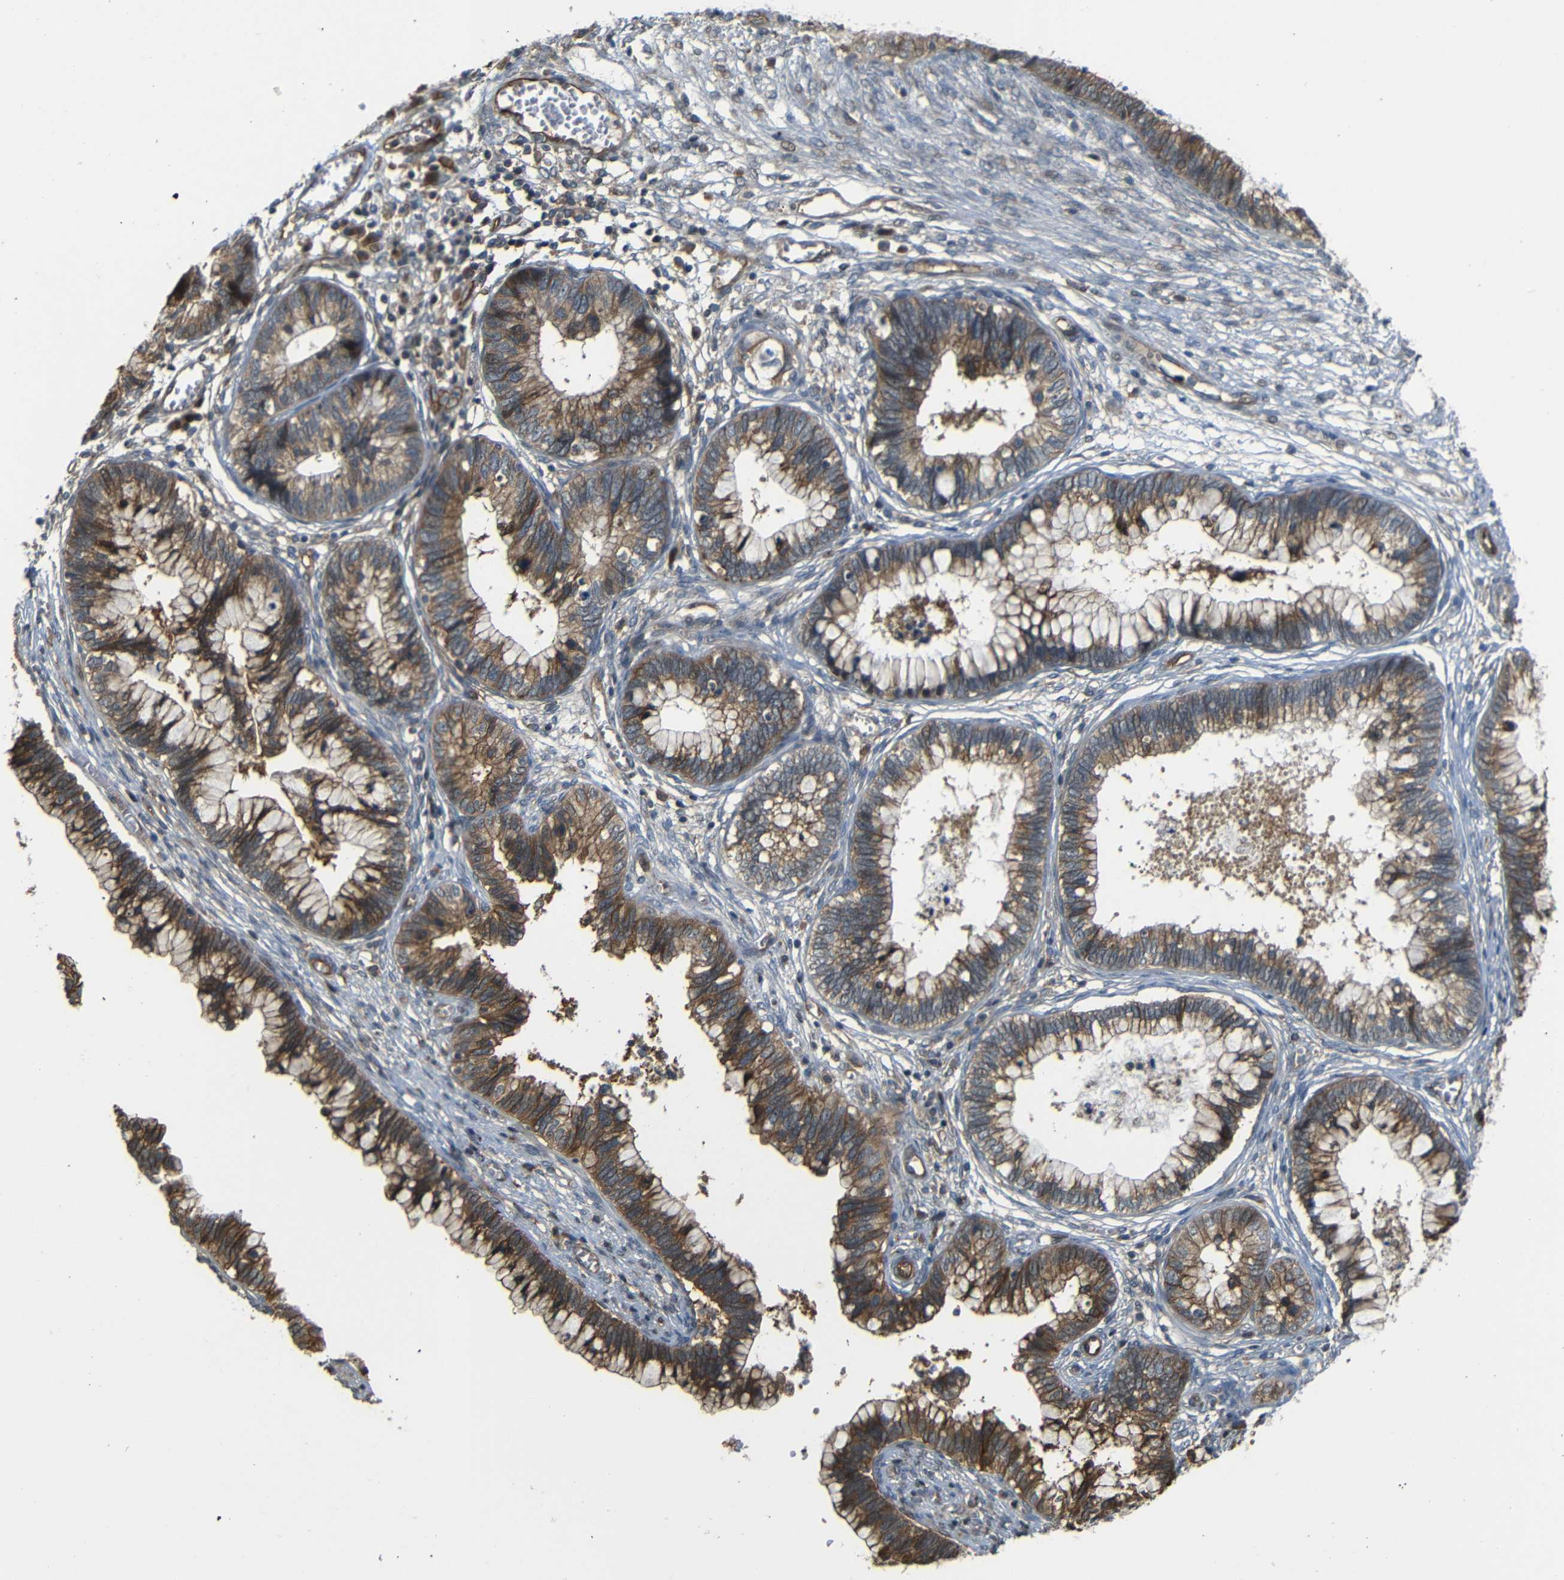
{"staining": {"intensity": "moderate", "quantity": ">75%", "location": "cytoplasmic/membranous"}, "tissue": "cervical cancer", "cell_type": "Tumor cells", "image_type": "cancer", "snomed": [{"axis": "morphology", "description": "Adenocarcinoma, NOS"}, {"axis": "topography", "description": "Cervix"}], "caption": "Human cervical cancer stained with a brown dye reveals moderate cytoplasmic/membranous positive staining in about >75% of tumor cells.", "gene": "RELL1", "patient": {"sex": "female", "age": 44}}